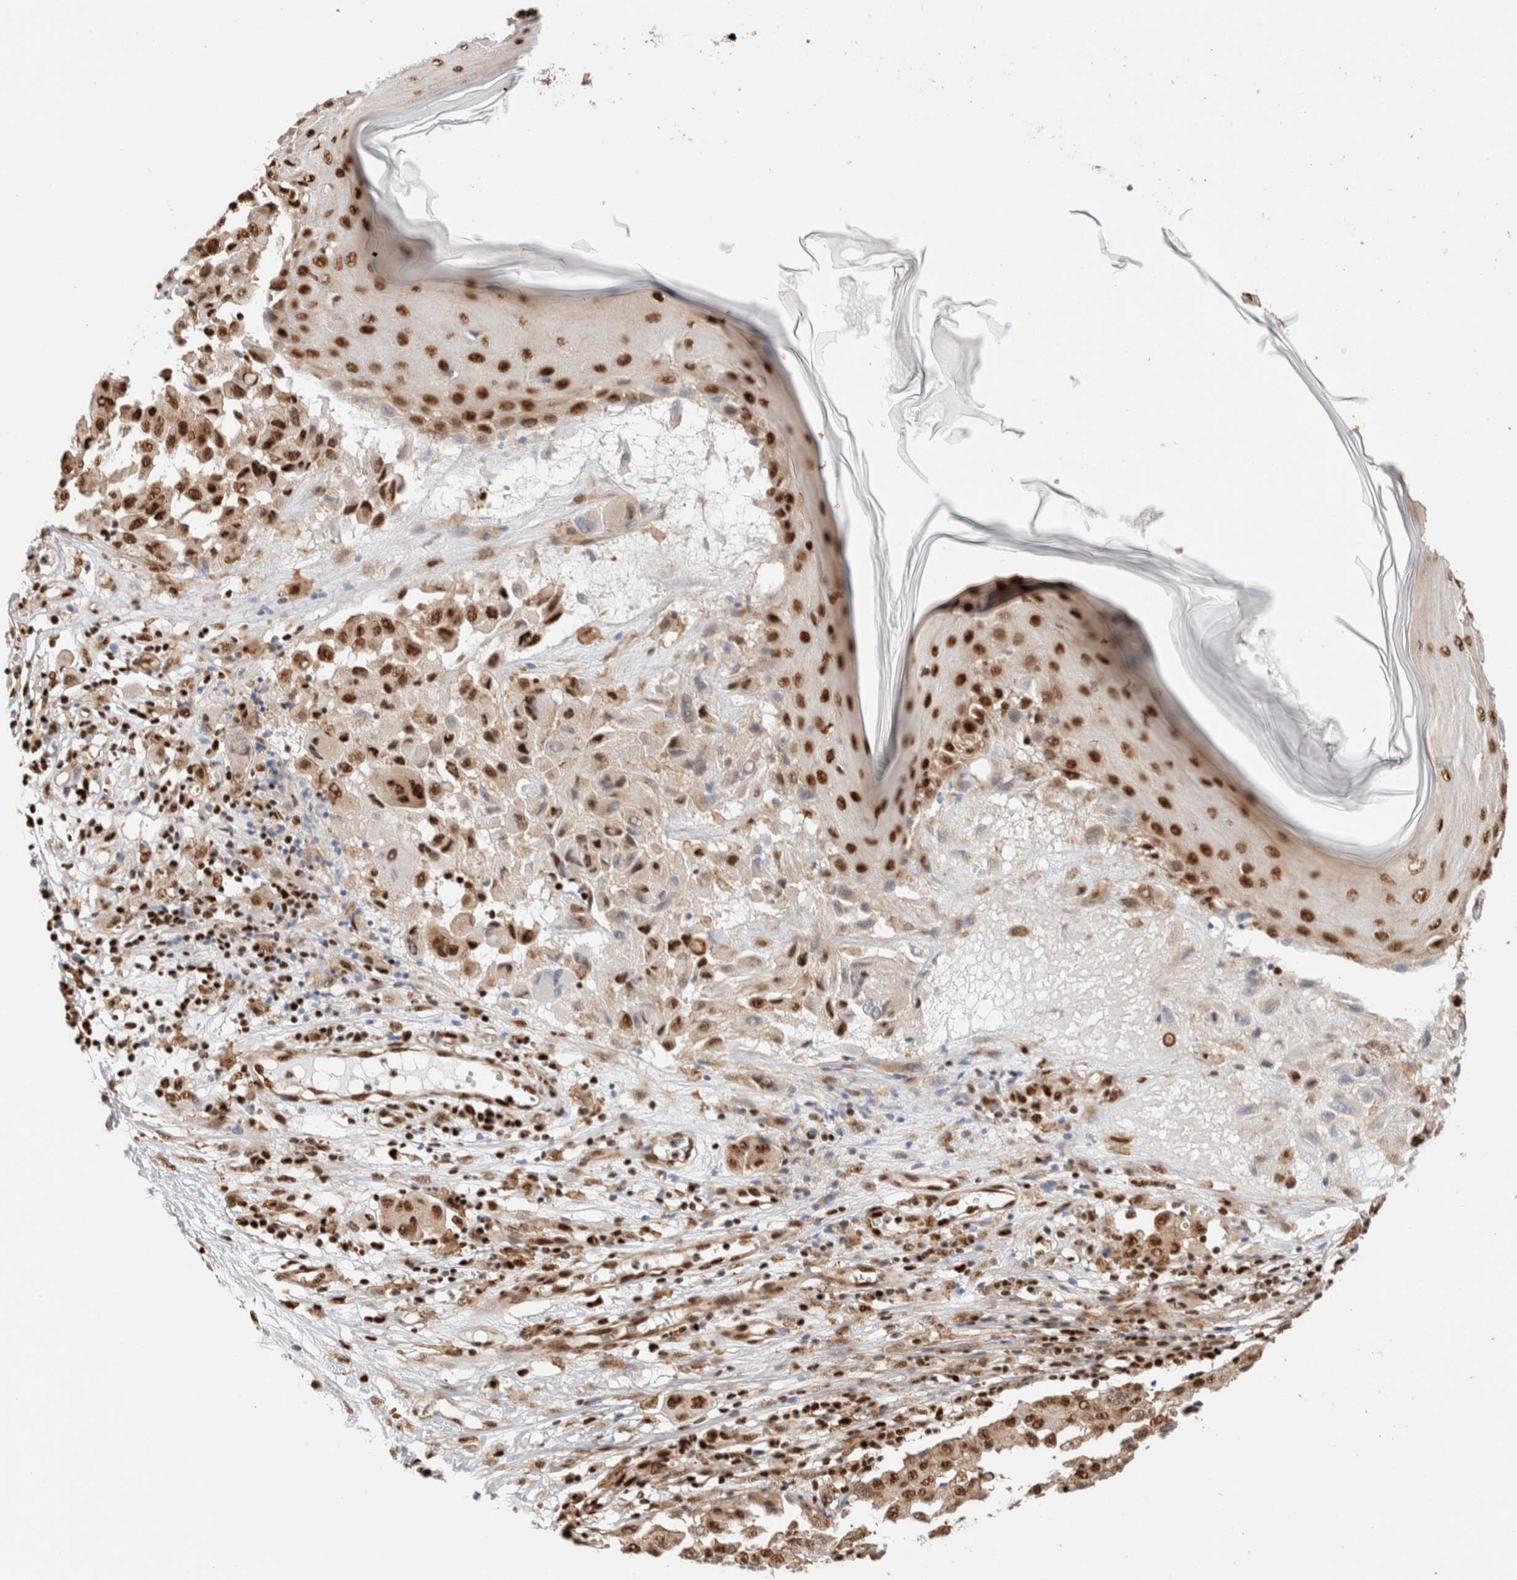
{"staining": {"intensity": "strong", "quantity": ">75%", "location": "nuclear"}, "tissue": "melanoma", "cell_type": "Tumor cells", "image_type": "cancer", "snomed": [{"axis": "morphology", "description": "Malignant melanoma, NOS"}, {"axis": "topography", "description": "Skin"}], "caption": "Melanoma was stained to show a protein in brown. There is high levels of strong nuclear expression in approximately >75% of tumor cells.", "gene": "ID3", "patient": {"sex": "male", "age": 30}}